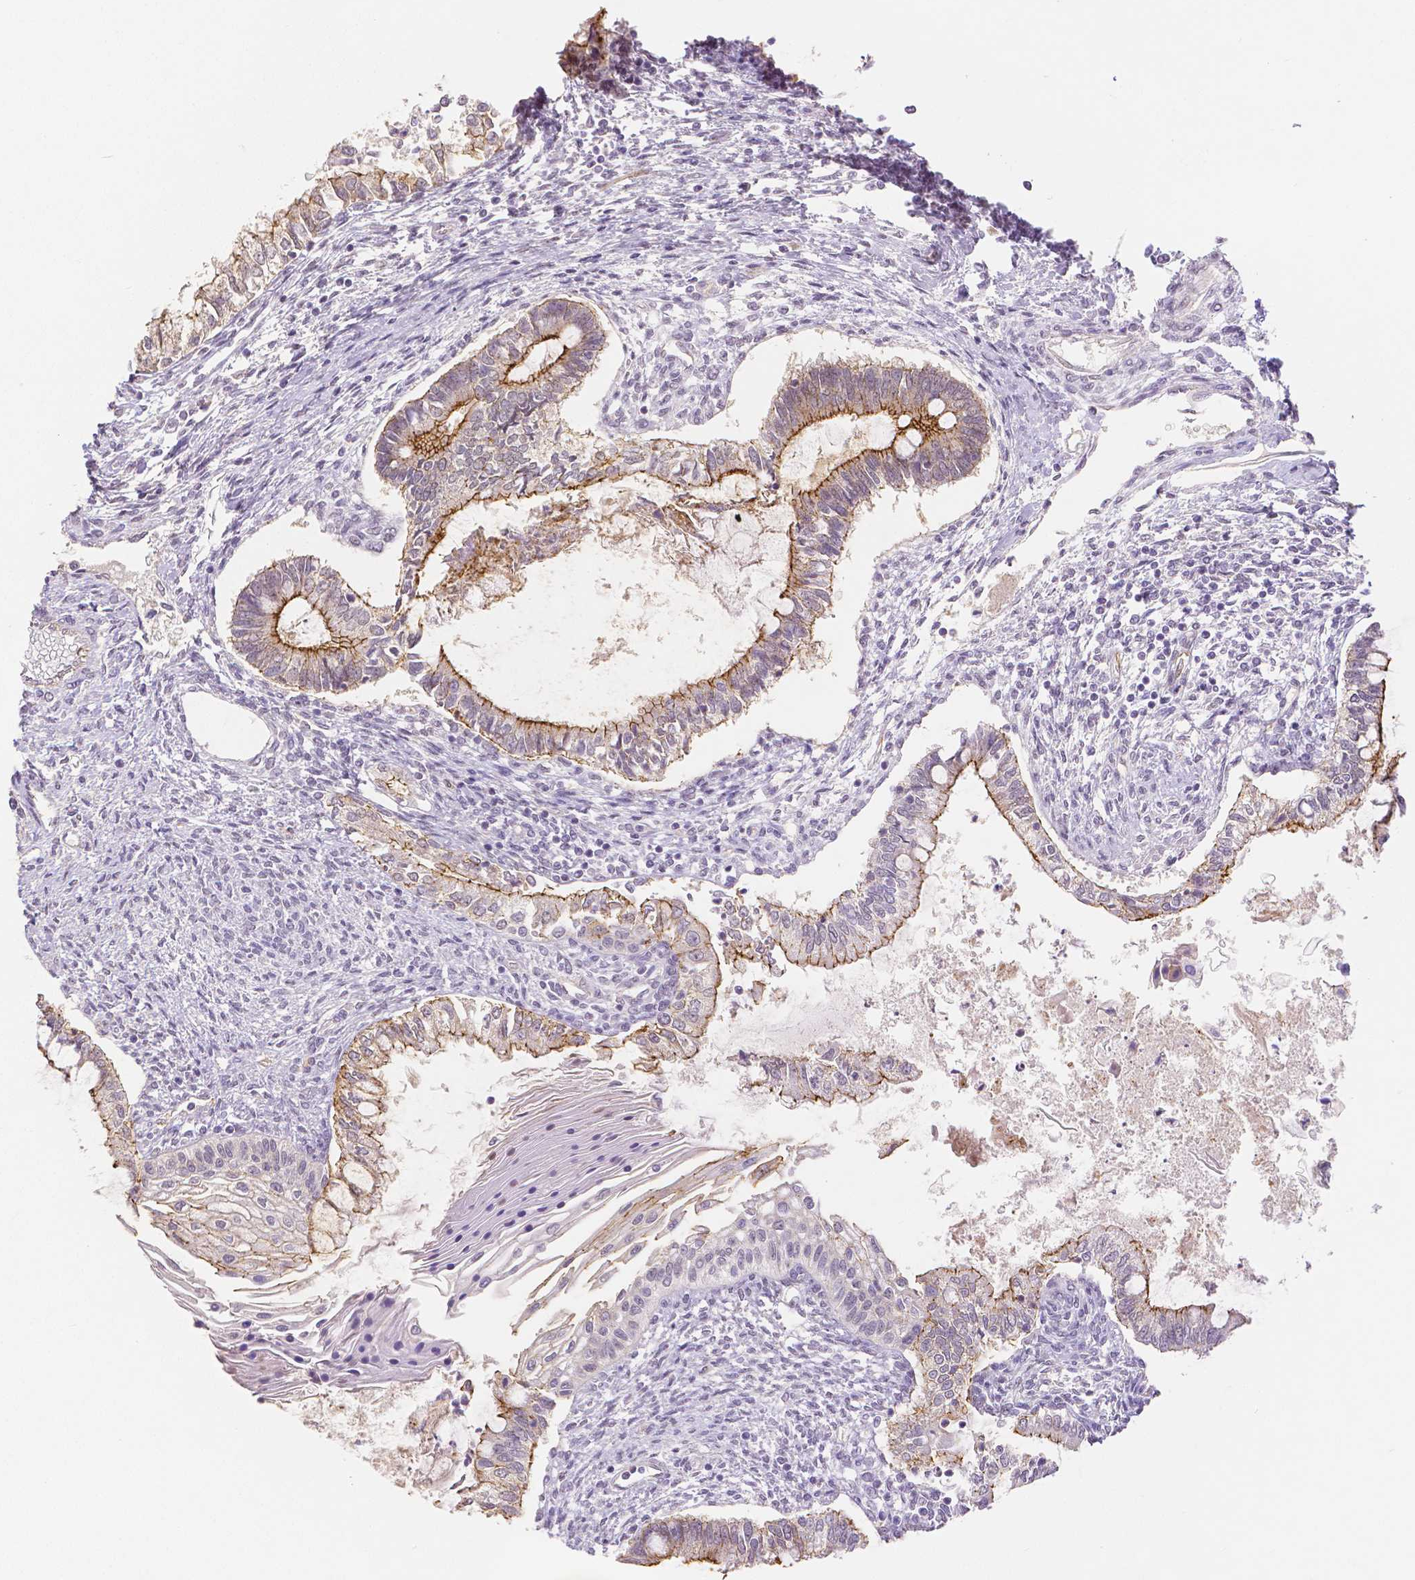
{"staining": {"intensity": "moderate", "quantity": ">75%", "location": "cytoplasmic/membranous"}, "tissue": "testis cancer", "cell_type": "Tumor cells", "image_type": "cancer", "snomed": [{"axis": "morphology", "description": "Carcinoma, Embryonal, NOS"}, {"axis": "topography", "description": "Testis"}], "caption": "This is an image of immunohistochemistry (IHC) staining of testis cancer, which shows moderate positivity in the cytoplasmic/membranous of tumor cells.", "gene": "OCLN", "patient": {"sex": "male", "age": 37}}